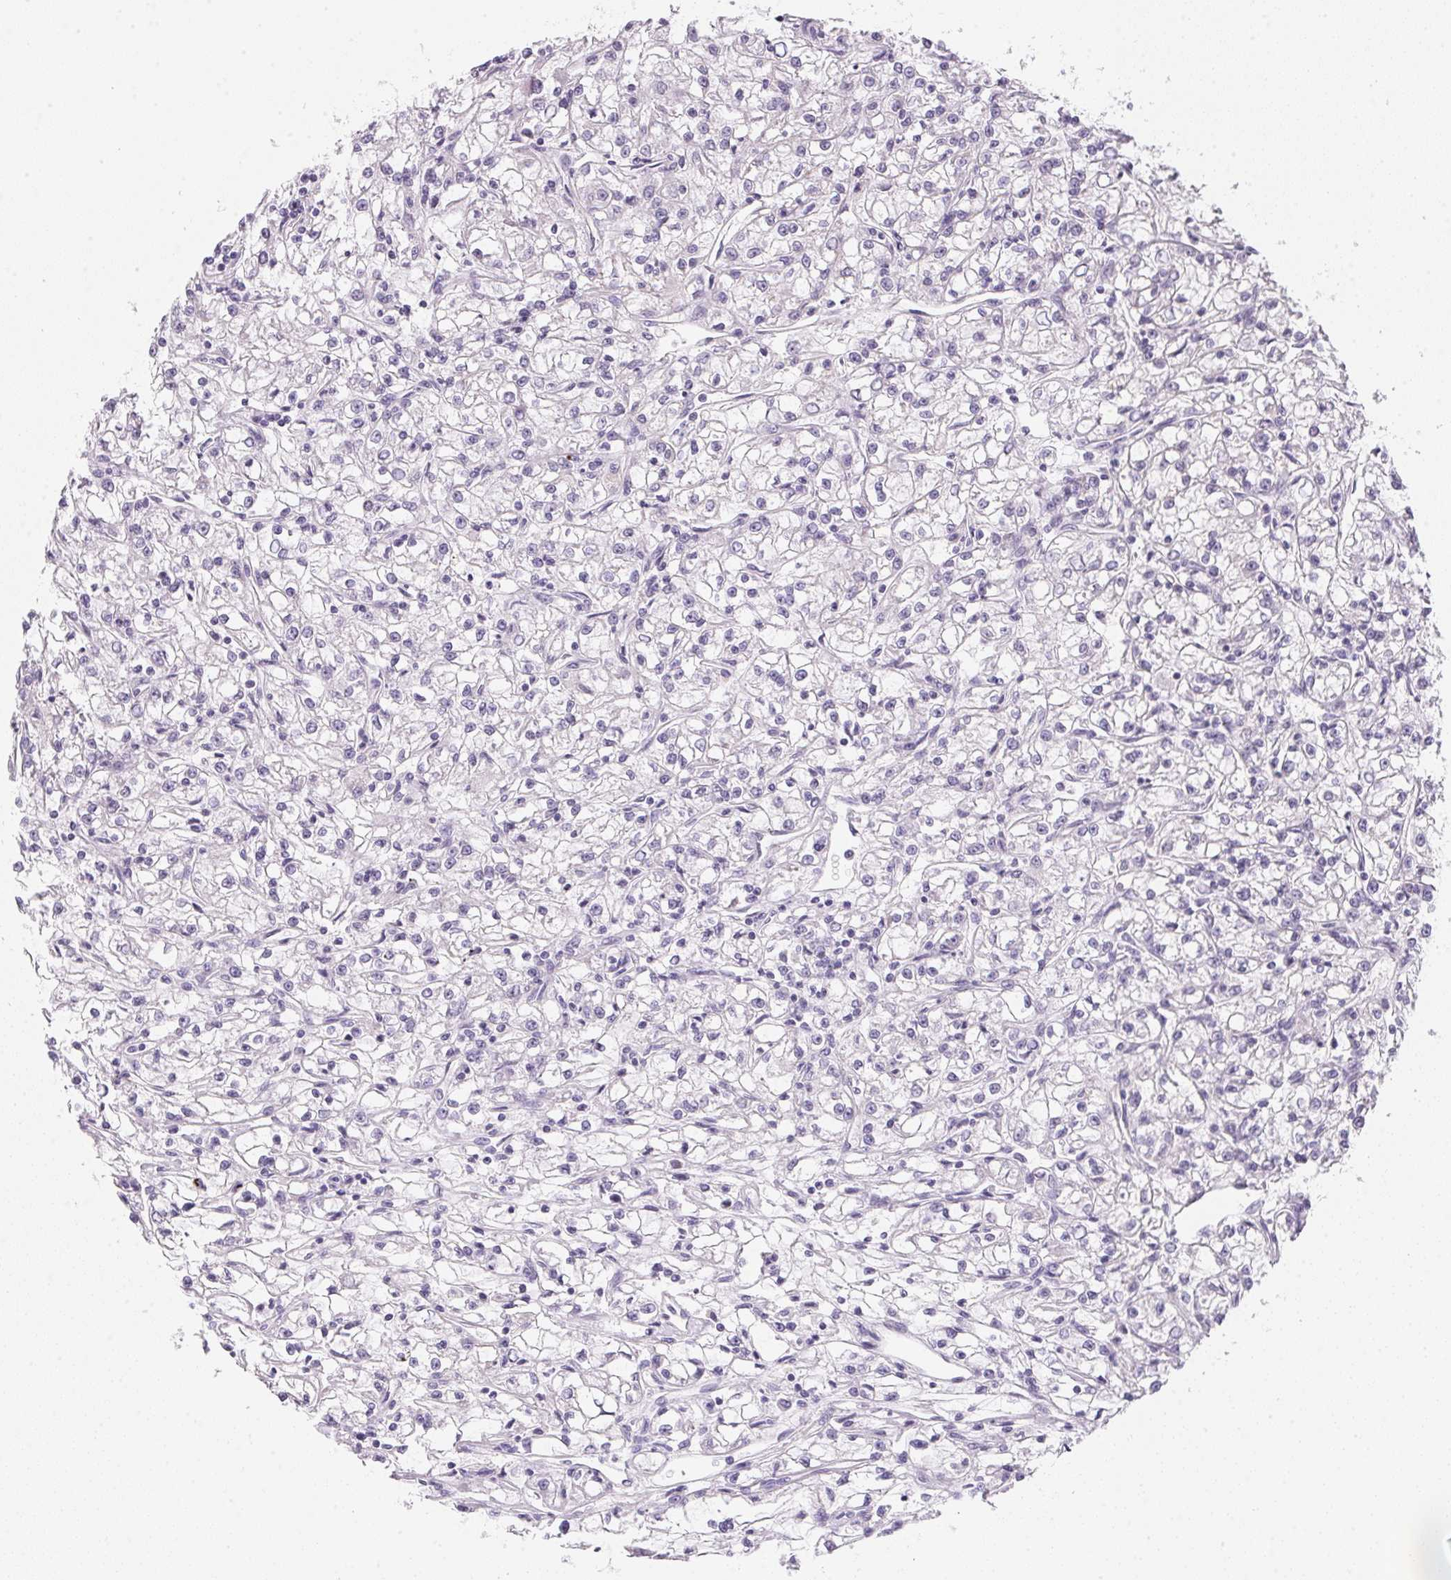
{"staining": {"intensity": "negative", "quantity": "none", "location": "none"}, "tissue": "renal cancer", "cell_type": "Tumor cells", "image_type": "cancer", "snomed": [{"axis": "morphology", "description": "Adenocarcinoma, NOS"}, {"axis": "topography", "description": "Kidney"}], "caption": "Renal adenocarcinoma was stained to show a protein in brown. There is no significant expression in tumor cells.", "gene": "GIPC2", "patient": {"sex": "female", "age": 59}}